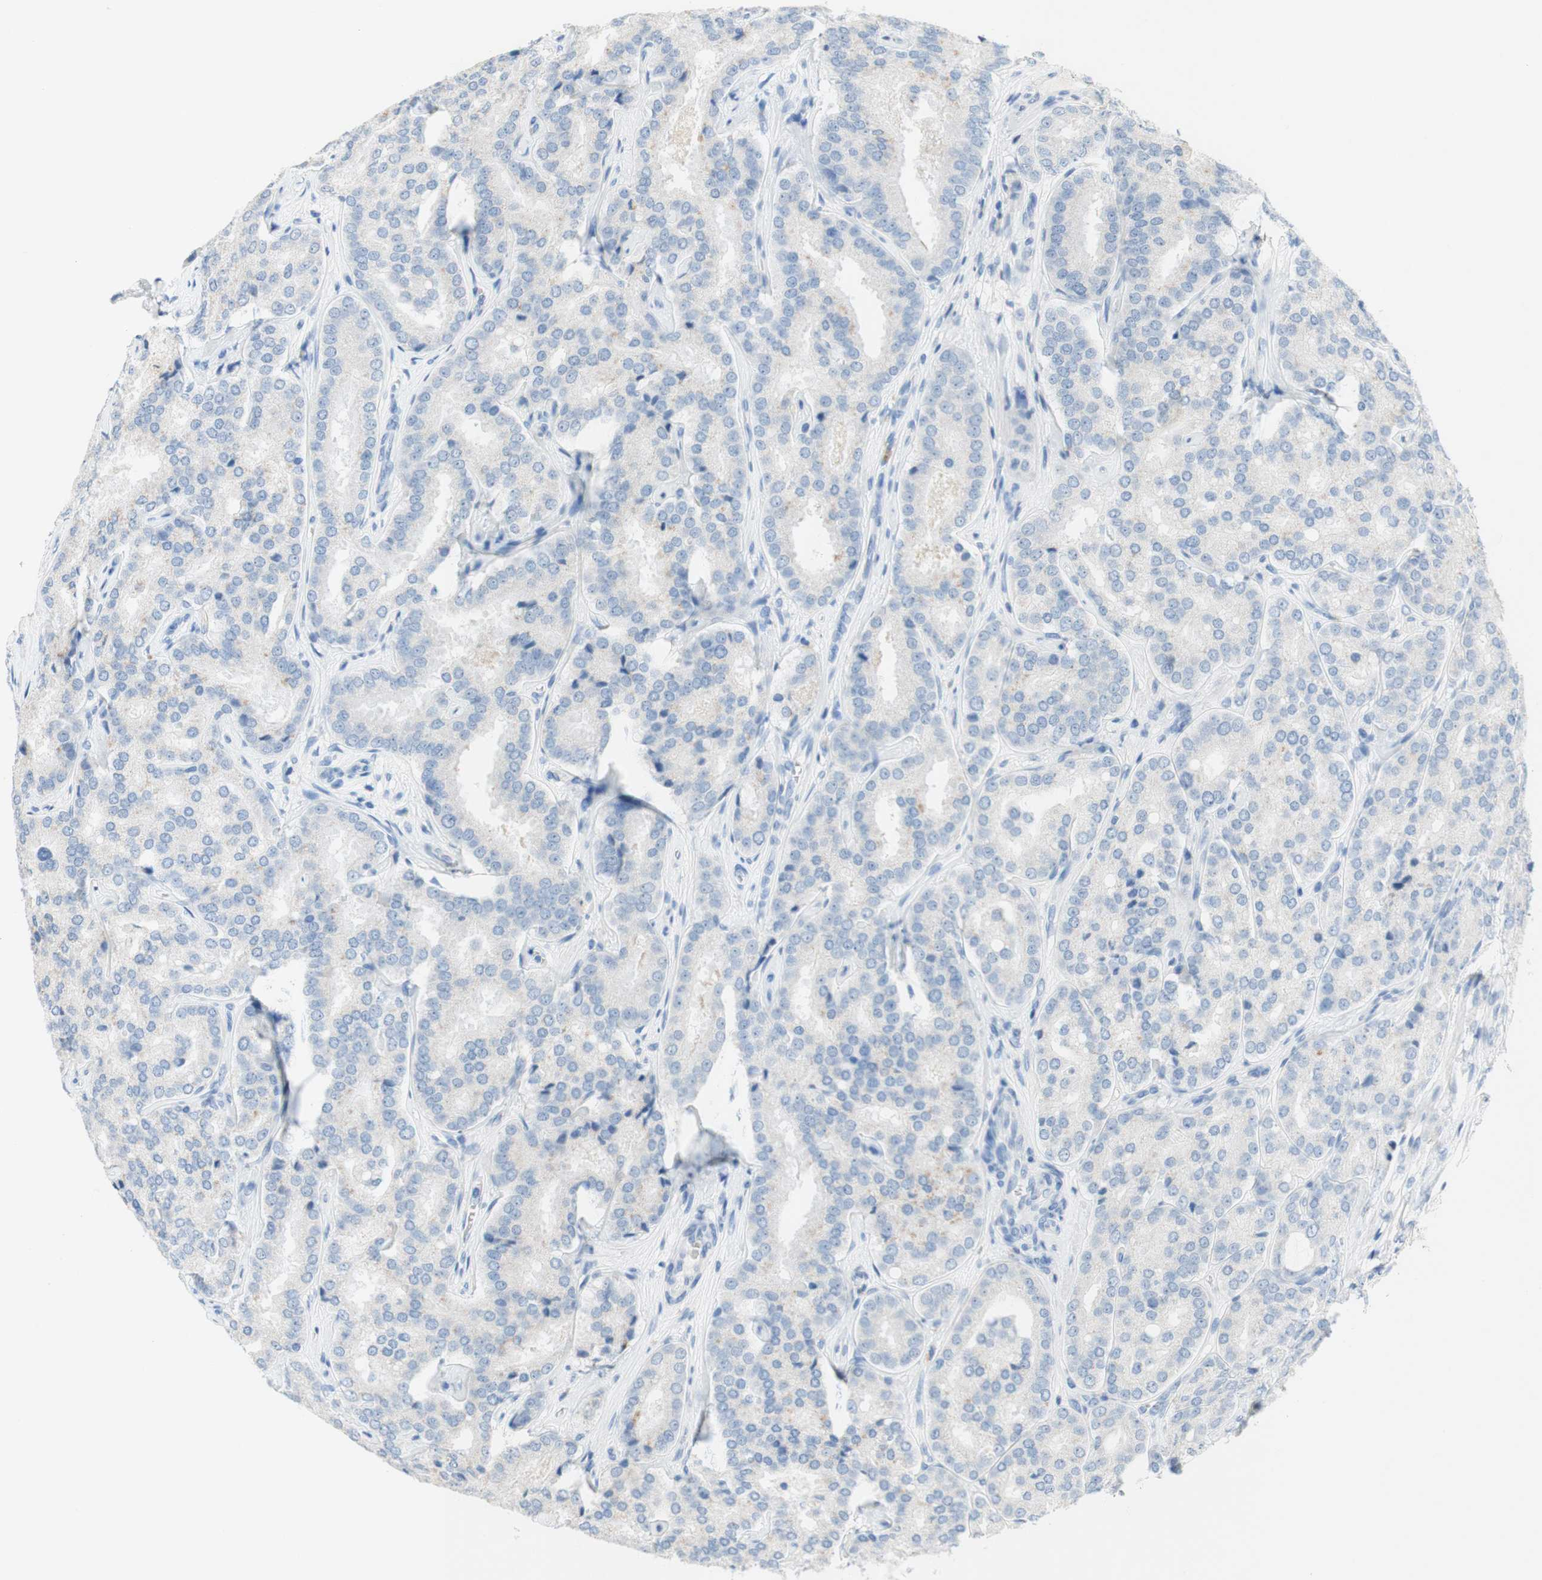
{"staining": {"intensity": "negative", "quantity": "none", "location": "none"}, "tissue": "prostate cancer", "cell_type": "Tumor cells", "image_type": "cancer", "snomed": [{"axis": "morphology", "description": "Adenocarcinoma, High grade"}, {"axis": "topography", "description": "Prostate"}], "caption": "An IHC histopathology image of high-grade adenocarcinoma (prostate) is shown. There is no staining in tumor cells of high-grade adenocarcinoma (prostate).", "gene": "POLR2J3", "patient": {"sex": "male", "age": 65}}